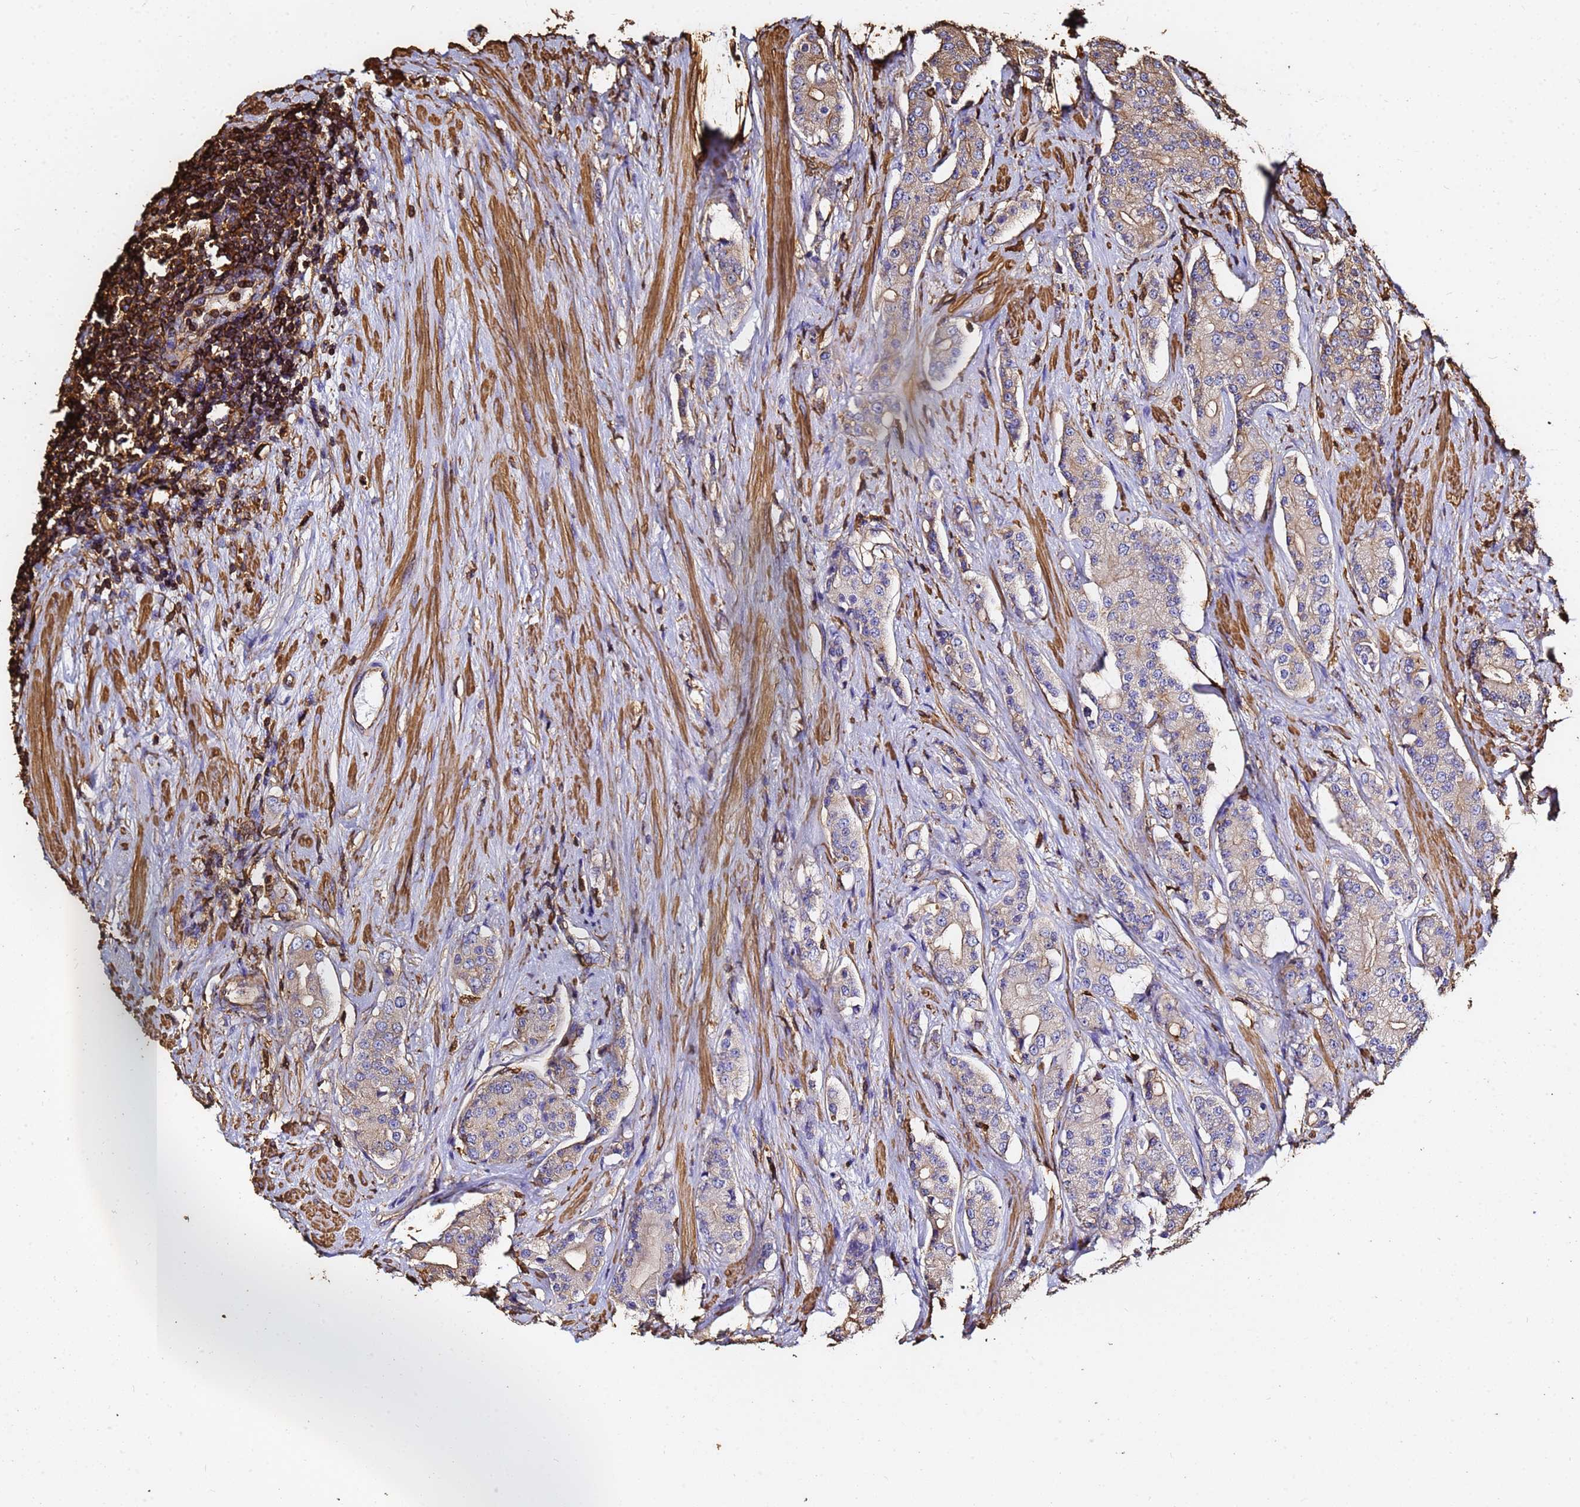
{"staining": {"intensity": "moderate", "quantity": "<25%", "location": "cytoplasmic/membranous"}, "tissue": "prostate cancer", "cell_type": "Tumor cells", "image_type": "cancer", "snomed": [{"axis": "morphology", "description": "Adenocarcinoma, High grade"}, {"axis": "topography", "description": "Prostate"}], "caption": "Moderate cytoplasmic/membranous positivity for a protein is present in about <25% of tumor cells of prostate cancer using immunohistochemistry (IHC).", "gene": "ACTB", "patient": {"sex": "male", "age": 71}}